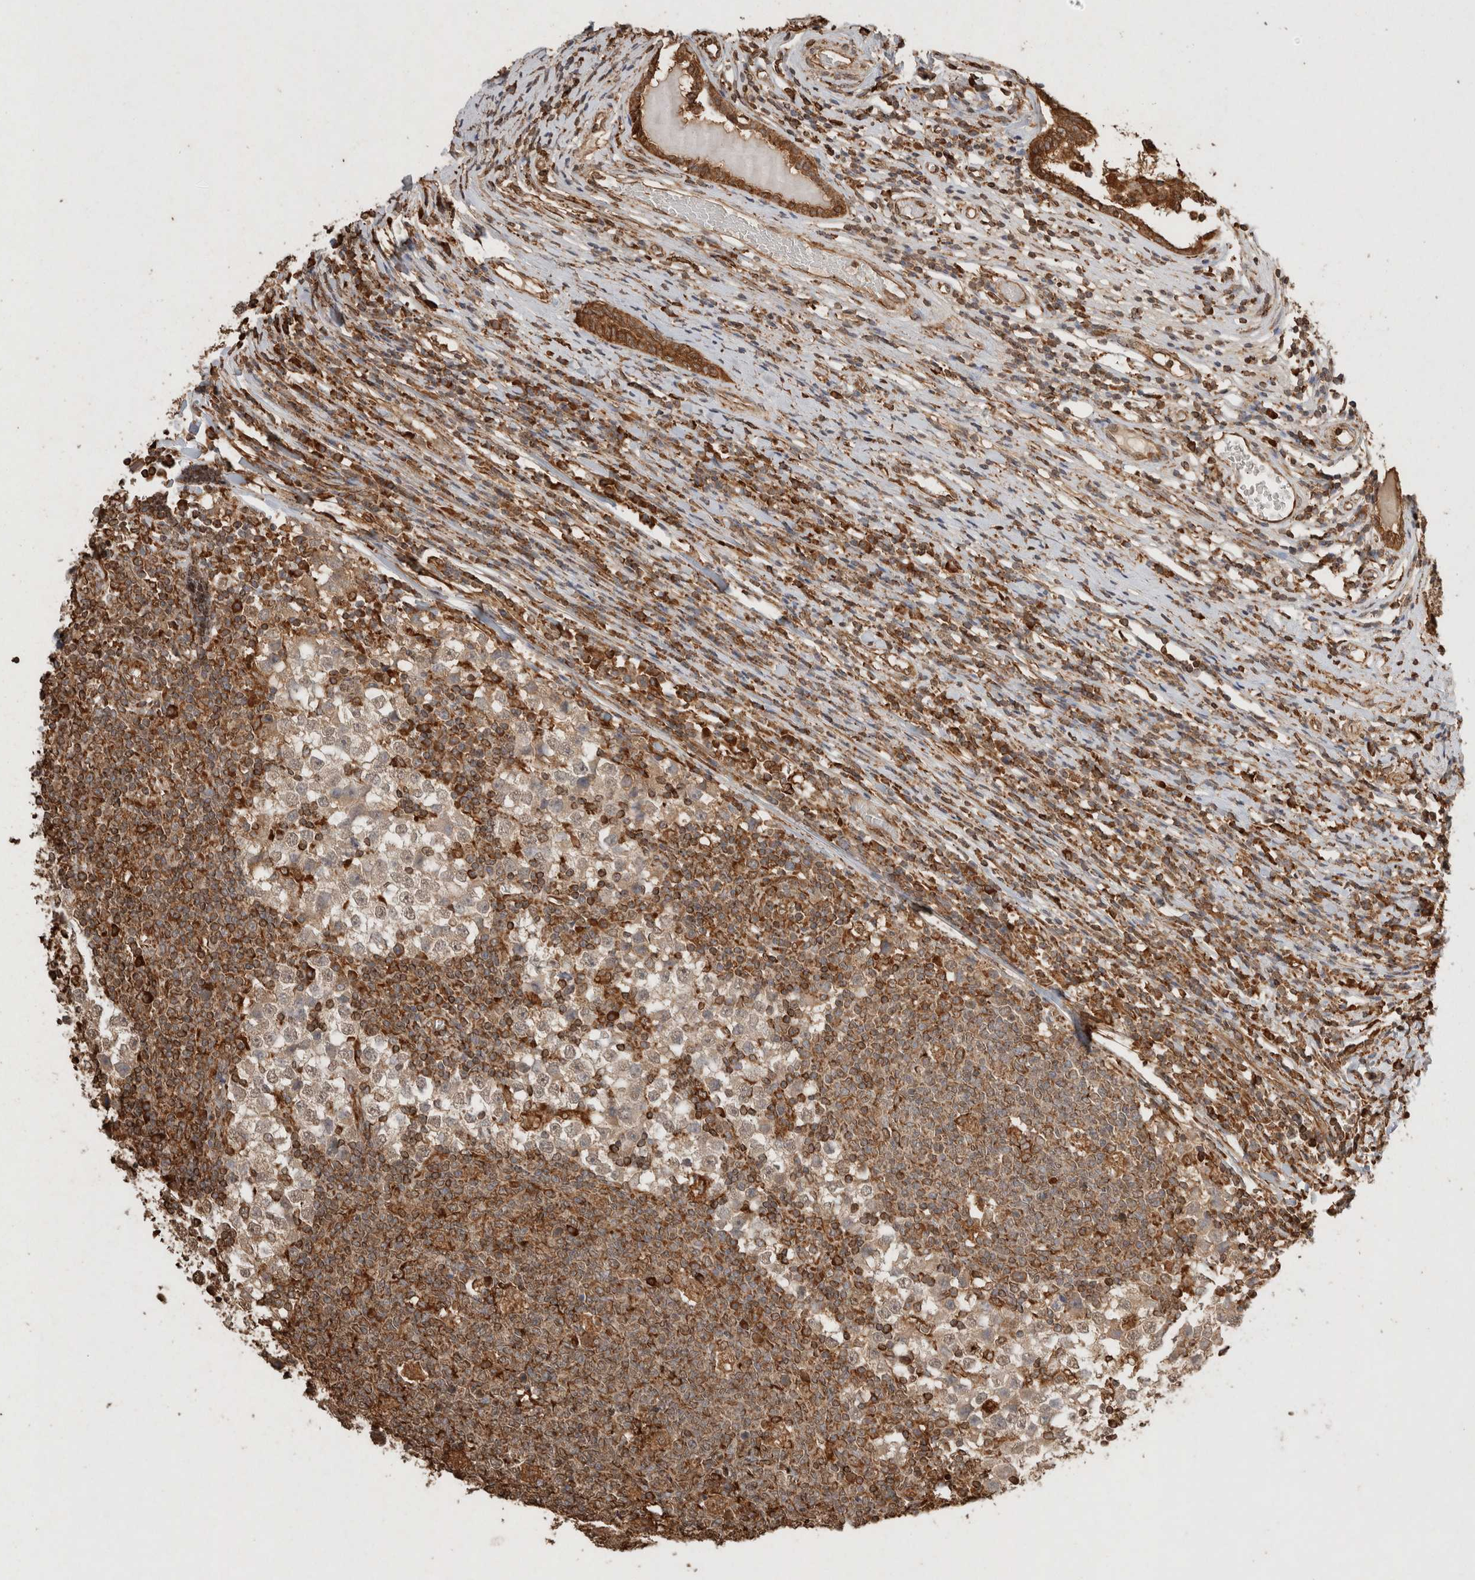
{"staining": {"intensity": "weak", "quantity": ">75%", "location": "cytoplasmic/membranous"}, "tissue": "testis cancer", "cell_type": "Tumor cells", "image_type": "cancer", "snomed": [{"axis": "morphology", "description": "Seminoma, NOS"}, {"axis": "topography", "description": "Testis"}], "caption": "A brown stain shows weak cytoplasmic/membranous positivity of a protein in human testis cancer (seminoma) tumor cells.", "gene": "ERAP1", "patient": {"sex": "male", "age": 65}}